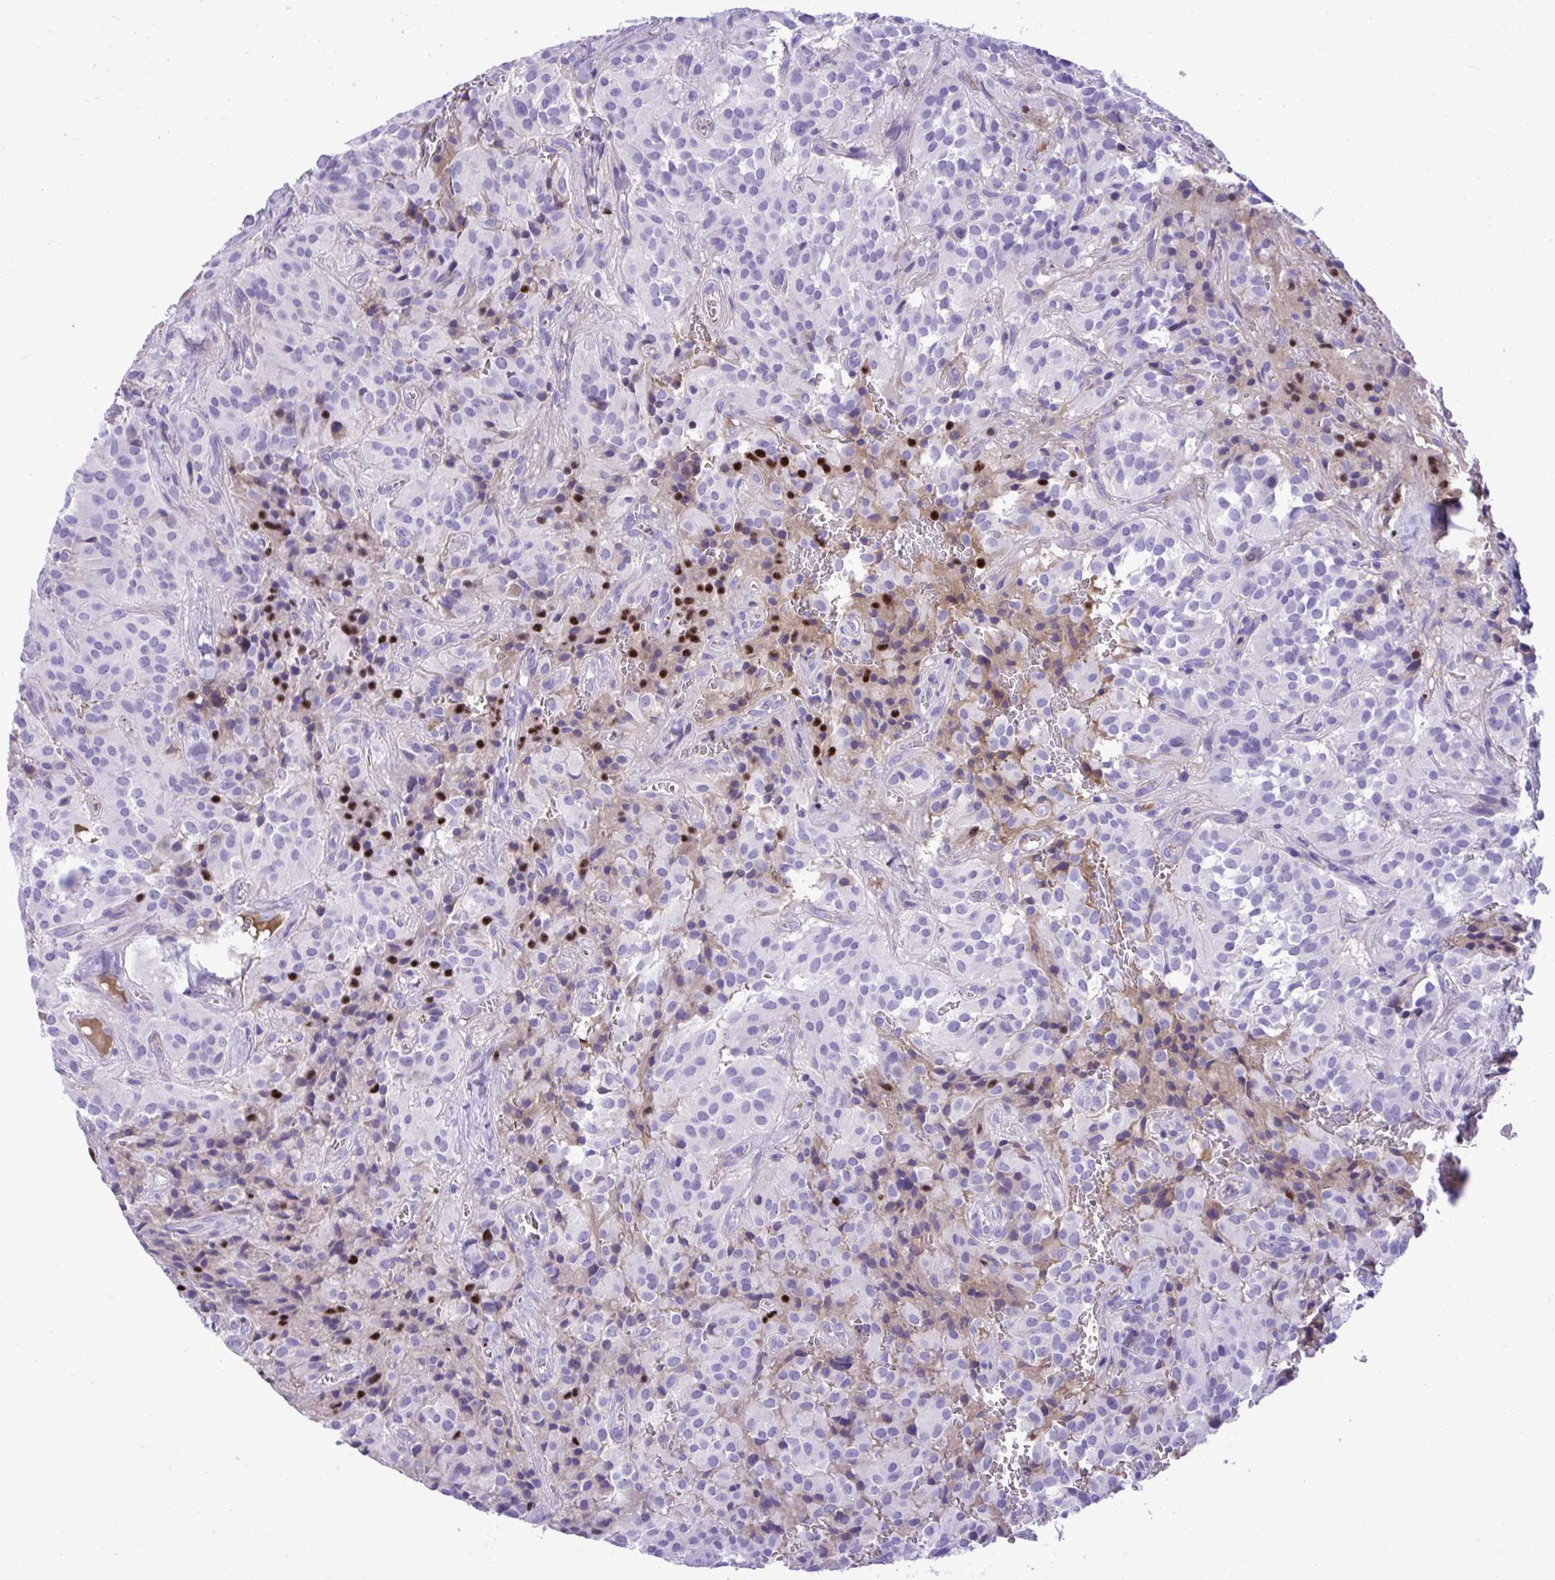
{"staining": {"intensity": "negative", "quantity": "none", "location": "none"}, "tissue": "glioma", "cell_type": "Tumor cells", "image_type": "cancer", "snomed": [{"axis": "morphology", "description": "Glioma, malignant, Low grade"}, {"axis": "topography", "description": "Brain"}], "caption": "An image of glioma stained for a protein shows no brown staining in tumor cells.", "gene": "HRG", "patient": {"sex": "male", "age": 42}}